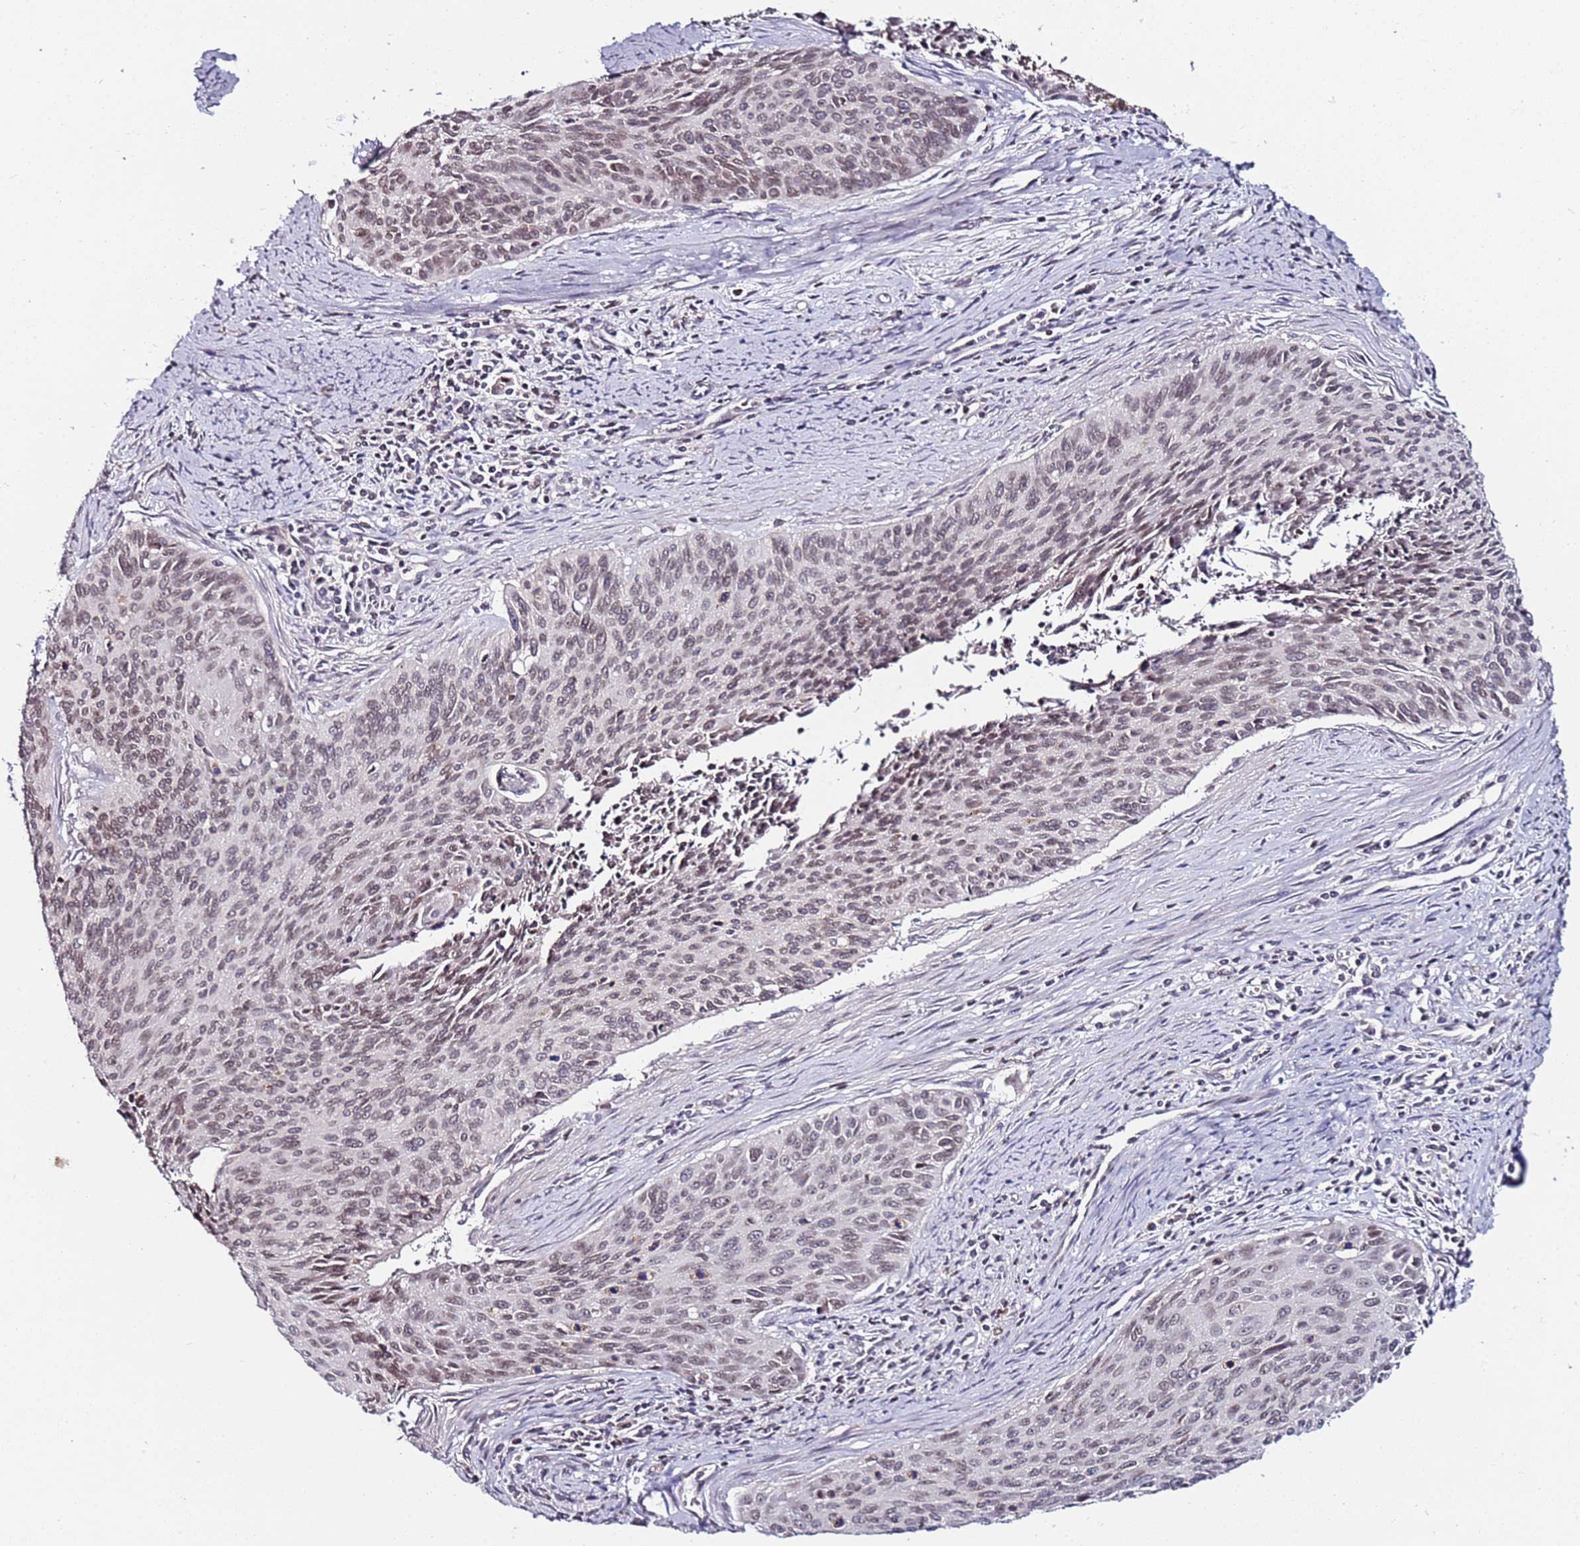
{"staining": {"intensity": "weak", "quantity": "25%-75%", "location": "nuclear"}, "tissue": "cervical cancer", "cell_type": "Tumor cells", "image_type": "cancer", "snomed": [{"axis": "morphology", "description": "Squamous cell carcinoma, NOS"}, {"axis": "topography", "description": "Cervix"}], "caption": "This micrograph shows cervical cancer stained with immunohistochemistry (IHC) to label a protein in brown. The nuclear of tumor cells show weak positivity for the protein. Nuclei are counter-stained blue.", "gene": "DUSP28", "patient": {"sex": "female", "age": 55}}